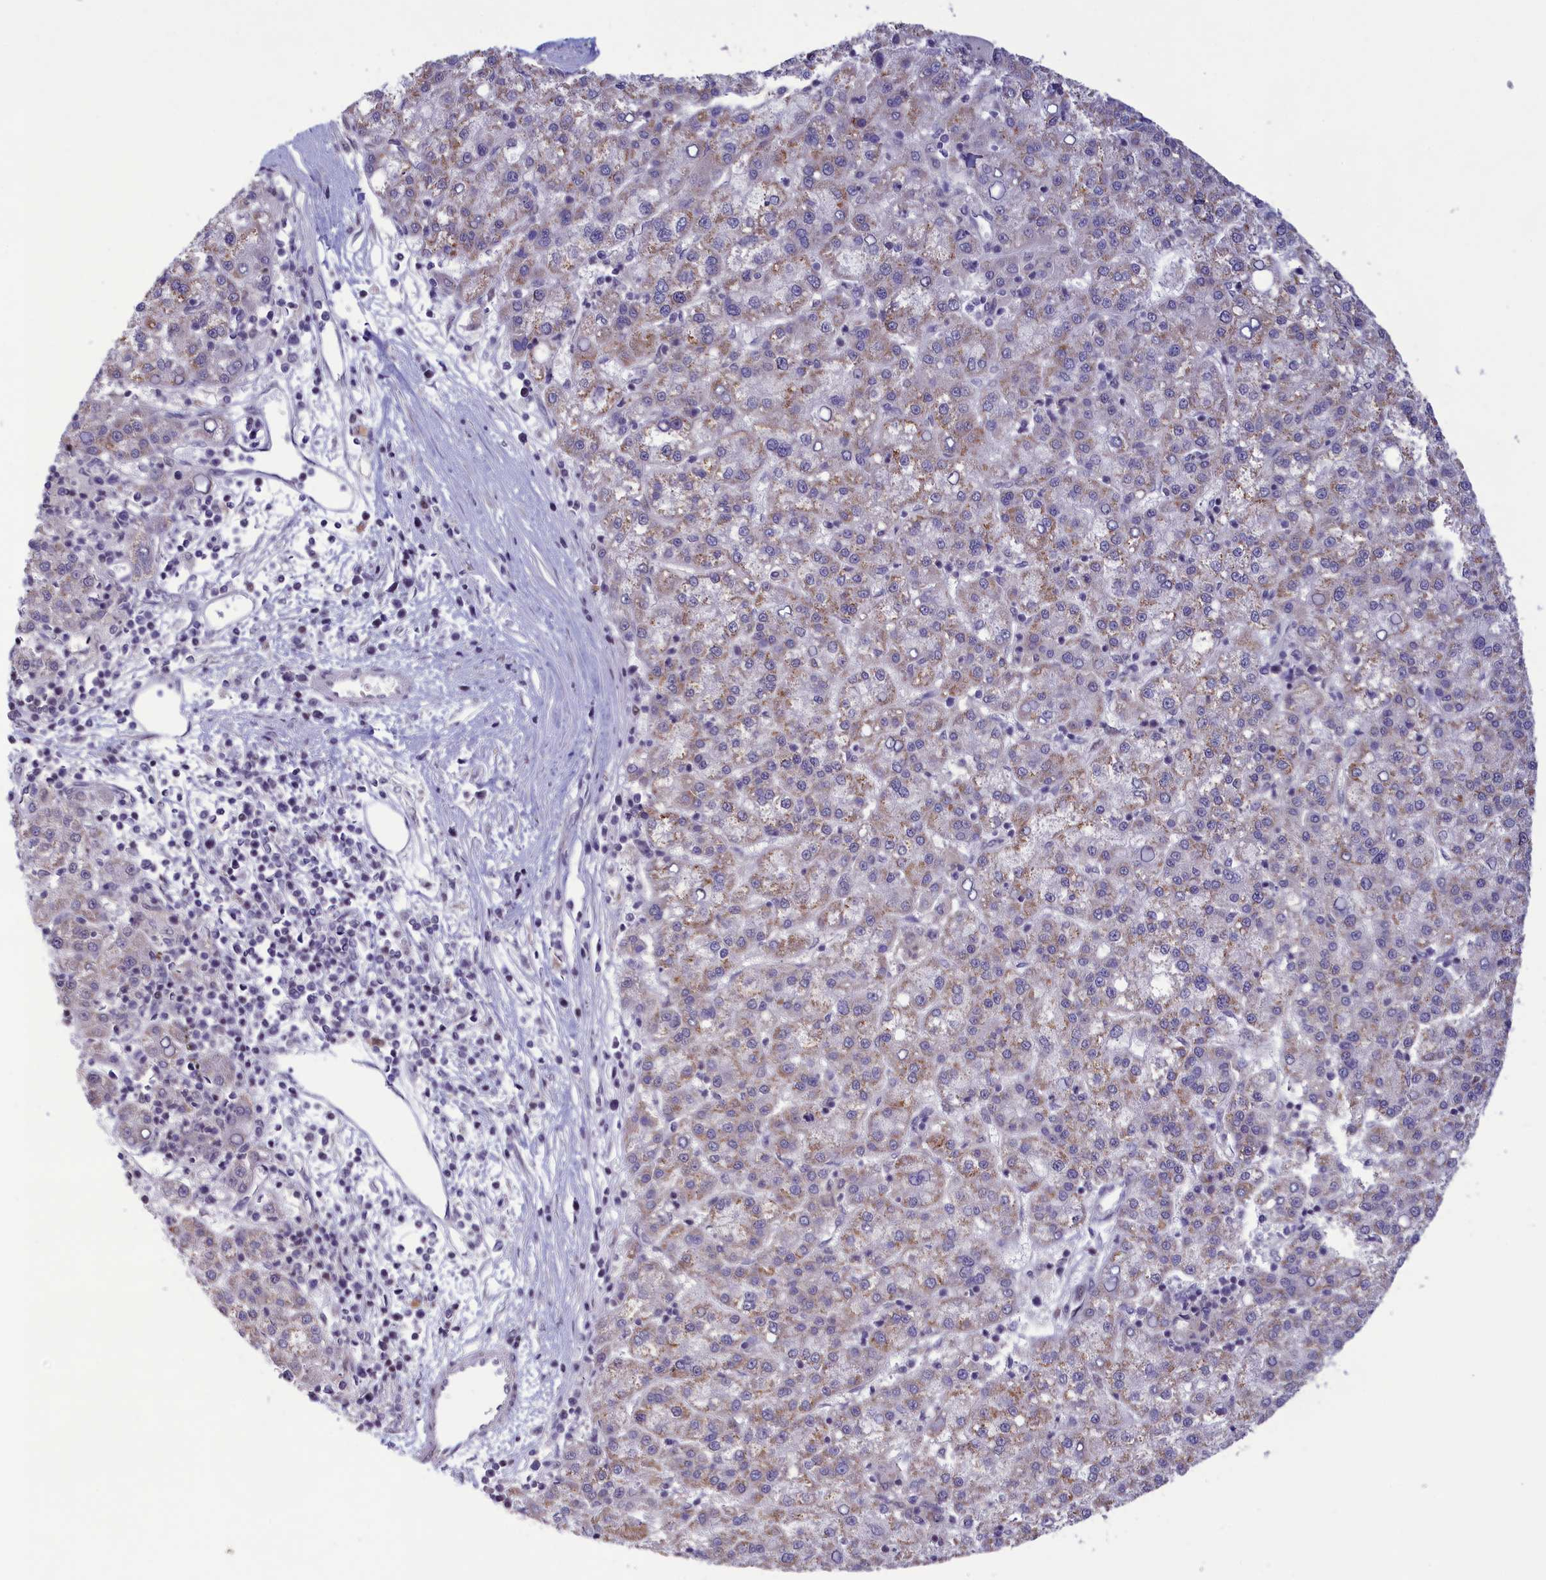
{"staining": {"intensity": "weak", "quantity": ">75%", "location": "cytoplasmic/membranous"}, "tissue": "liver cancer", "cell_type": "Tumor cells", "image_type": "cancer", "snomed": [{"axis": "morphology", "description": "Carcinoma, Hepatocellular, NOS"}, {"axis": "topography", "description": "Liver"}], "caption": "Protein expression analysis of liver cancer shows weak cytoplasmic/membranous expression in about >75% of tumor cells. The staining is performed using DAB brown chromogen to label protein expression. The nuclei are counter-stained blue using hematoxylin.", "gene": "CORO2A", "patient": {"sex": "female", "age": 58}}